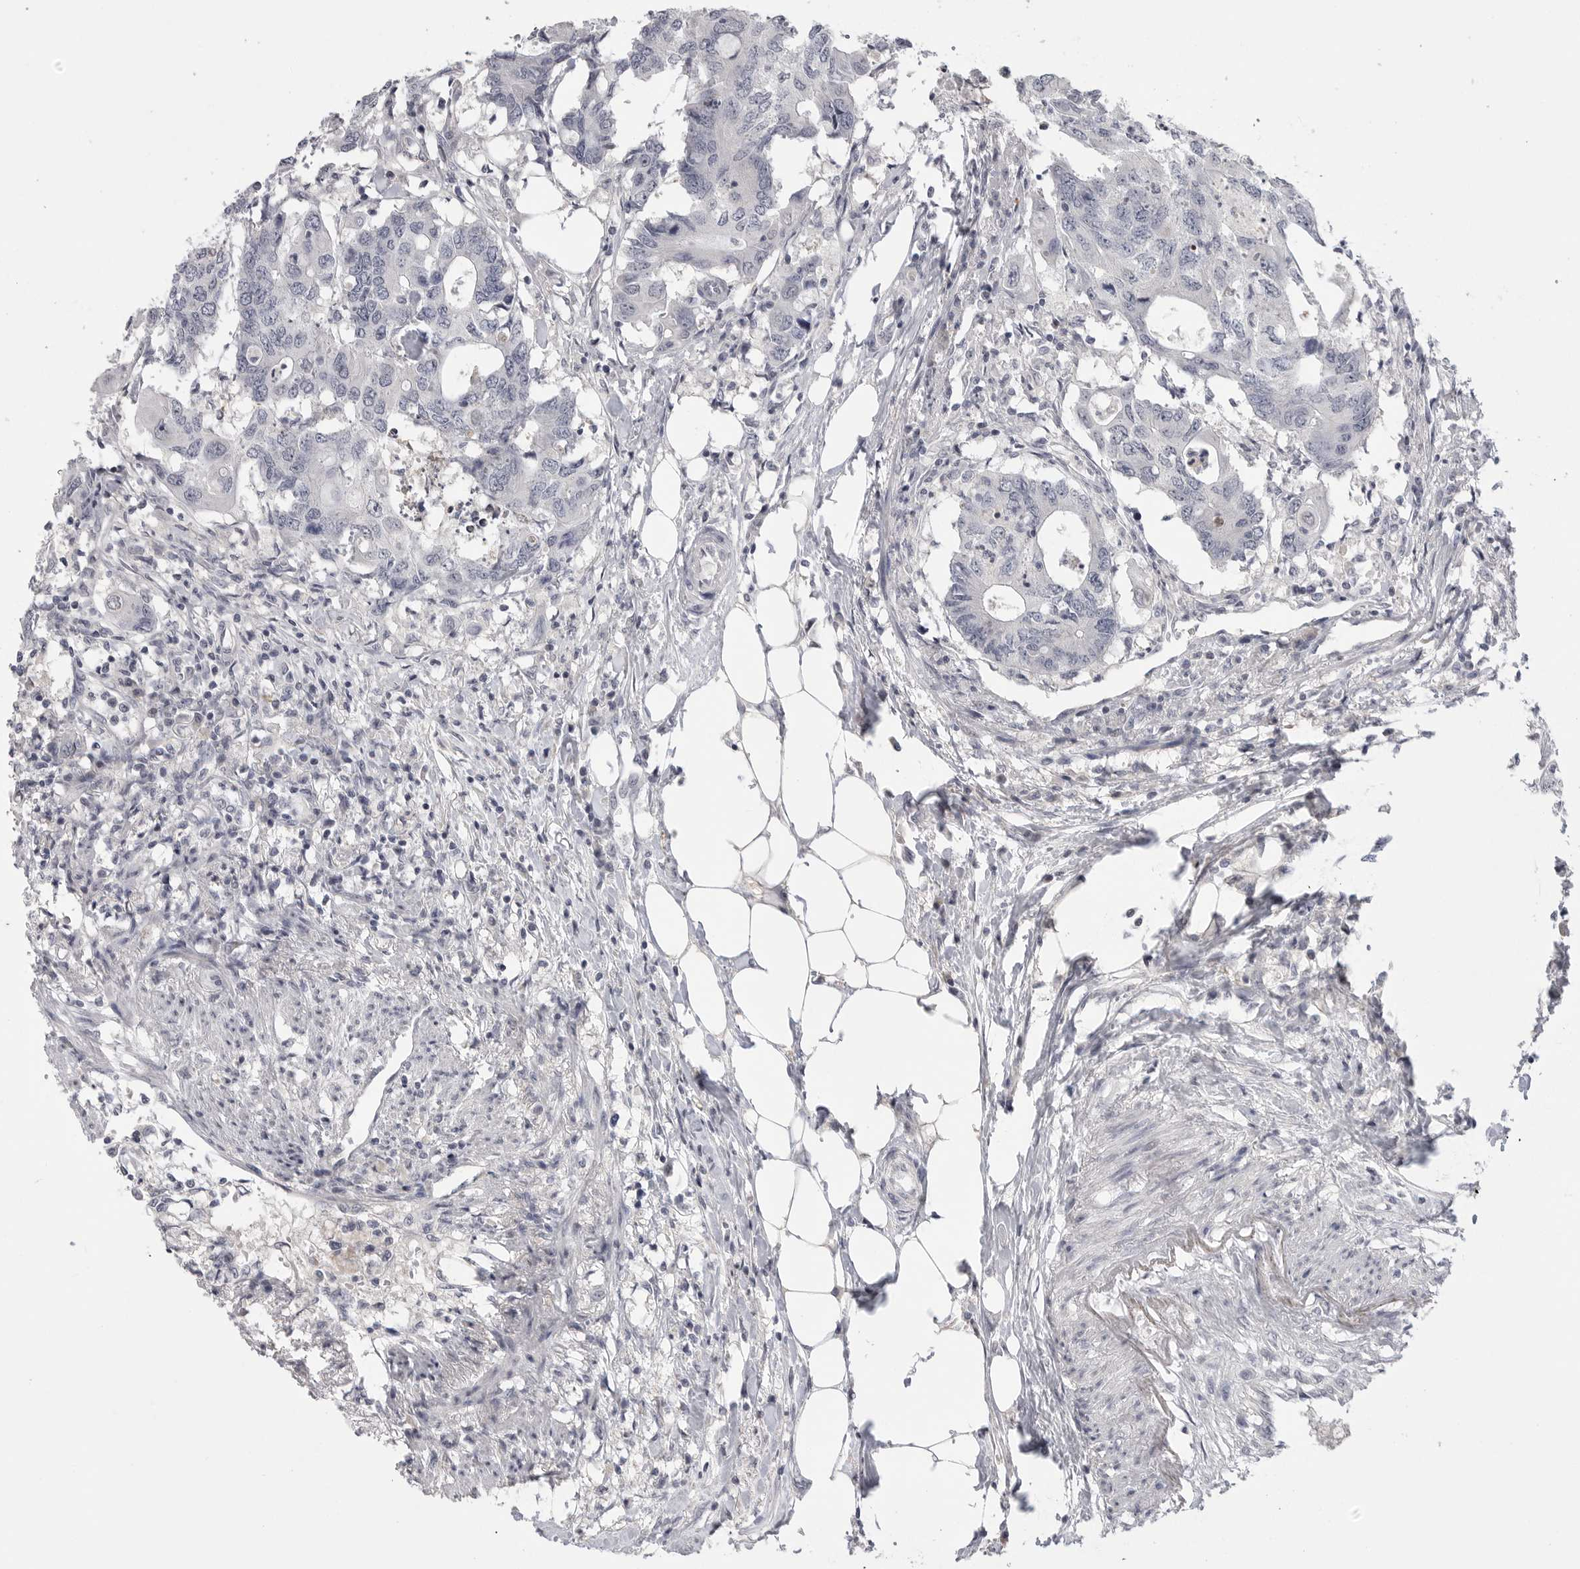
{"staining": {"intensity": "negative", "quantity": "none", "location": "none"}, "tissue": "colorectal cancer", "cell_type": "Tumor cells", "image_type": "cancer", "snomed": [{"axis": "morphology", "description": "Adenocarcinoma, NOS"}, {"axis": "topography", "description": "Colon"}], "caption": "High power microscopy photomicrograph of an immunohistochemistry micrograph of colorectal cancer, revealing no significant staining in tumor cells.", "gene": "FBXO43", "patient": {"sex": "male", "age": 71}}